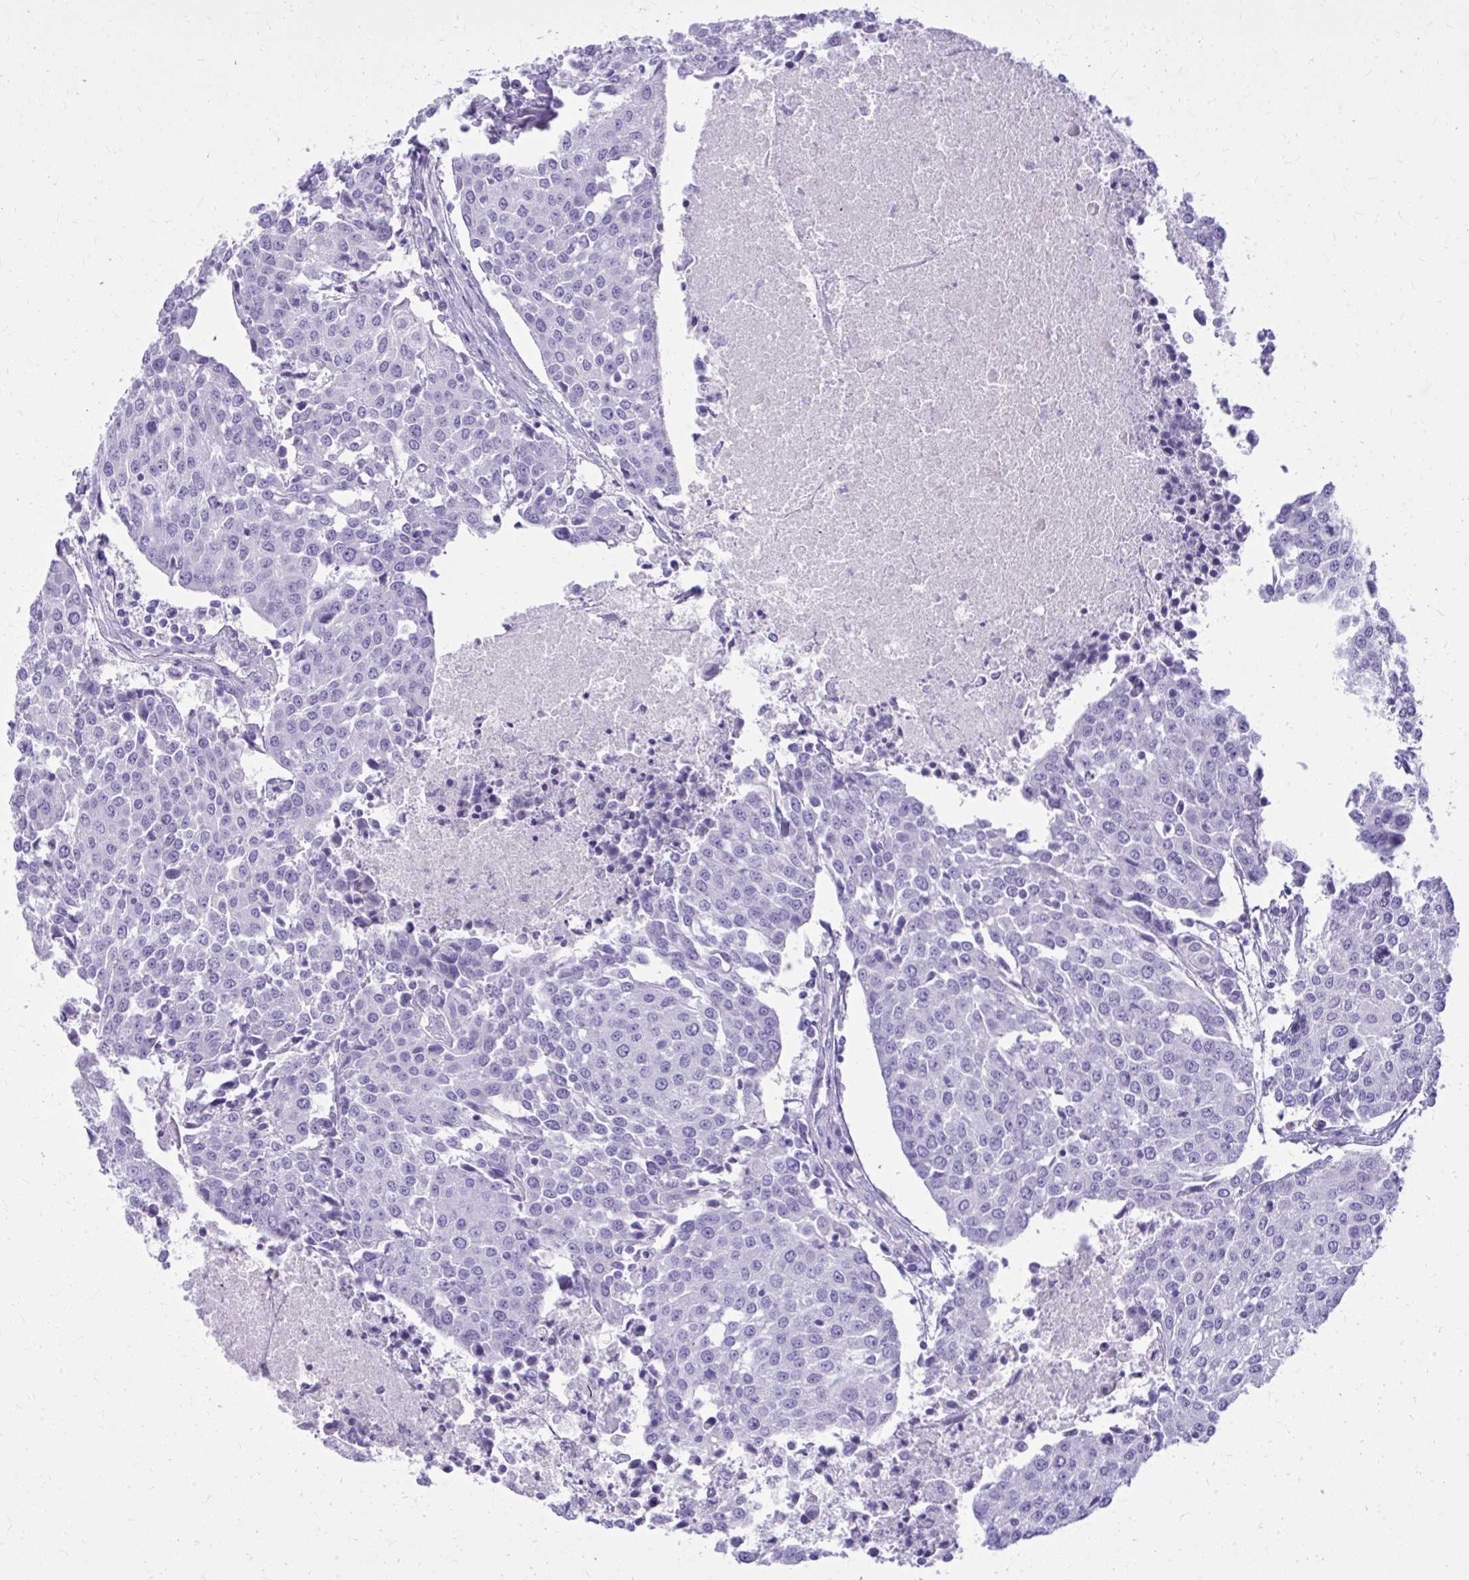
{"staining": {"intensity": "negative", "quantity": "none", "location": "none"}, "tissue": "urothelial cancer", "cell_type": "Tumor cells", "image_type": "cancer", "snomed": [{"axis": "morphology", "description": "Urothelial carcinoma, High grade"}, {"axis": "topography", "description": "Urinary bladder"}], "caption": "Protein analysis of high-grade urothelial carcinoma exhibits no significant expression in tumor cells. Brightfield microscopy of IHC stained with DAB (brown) and hematoxylin (blue), captured at high magnification.", "gene": "BCL6B", "patient": {"sex": "female", "age": 85}}